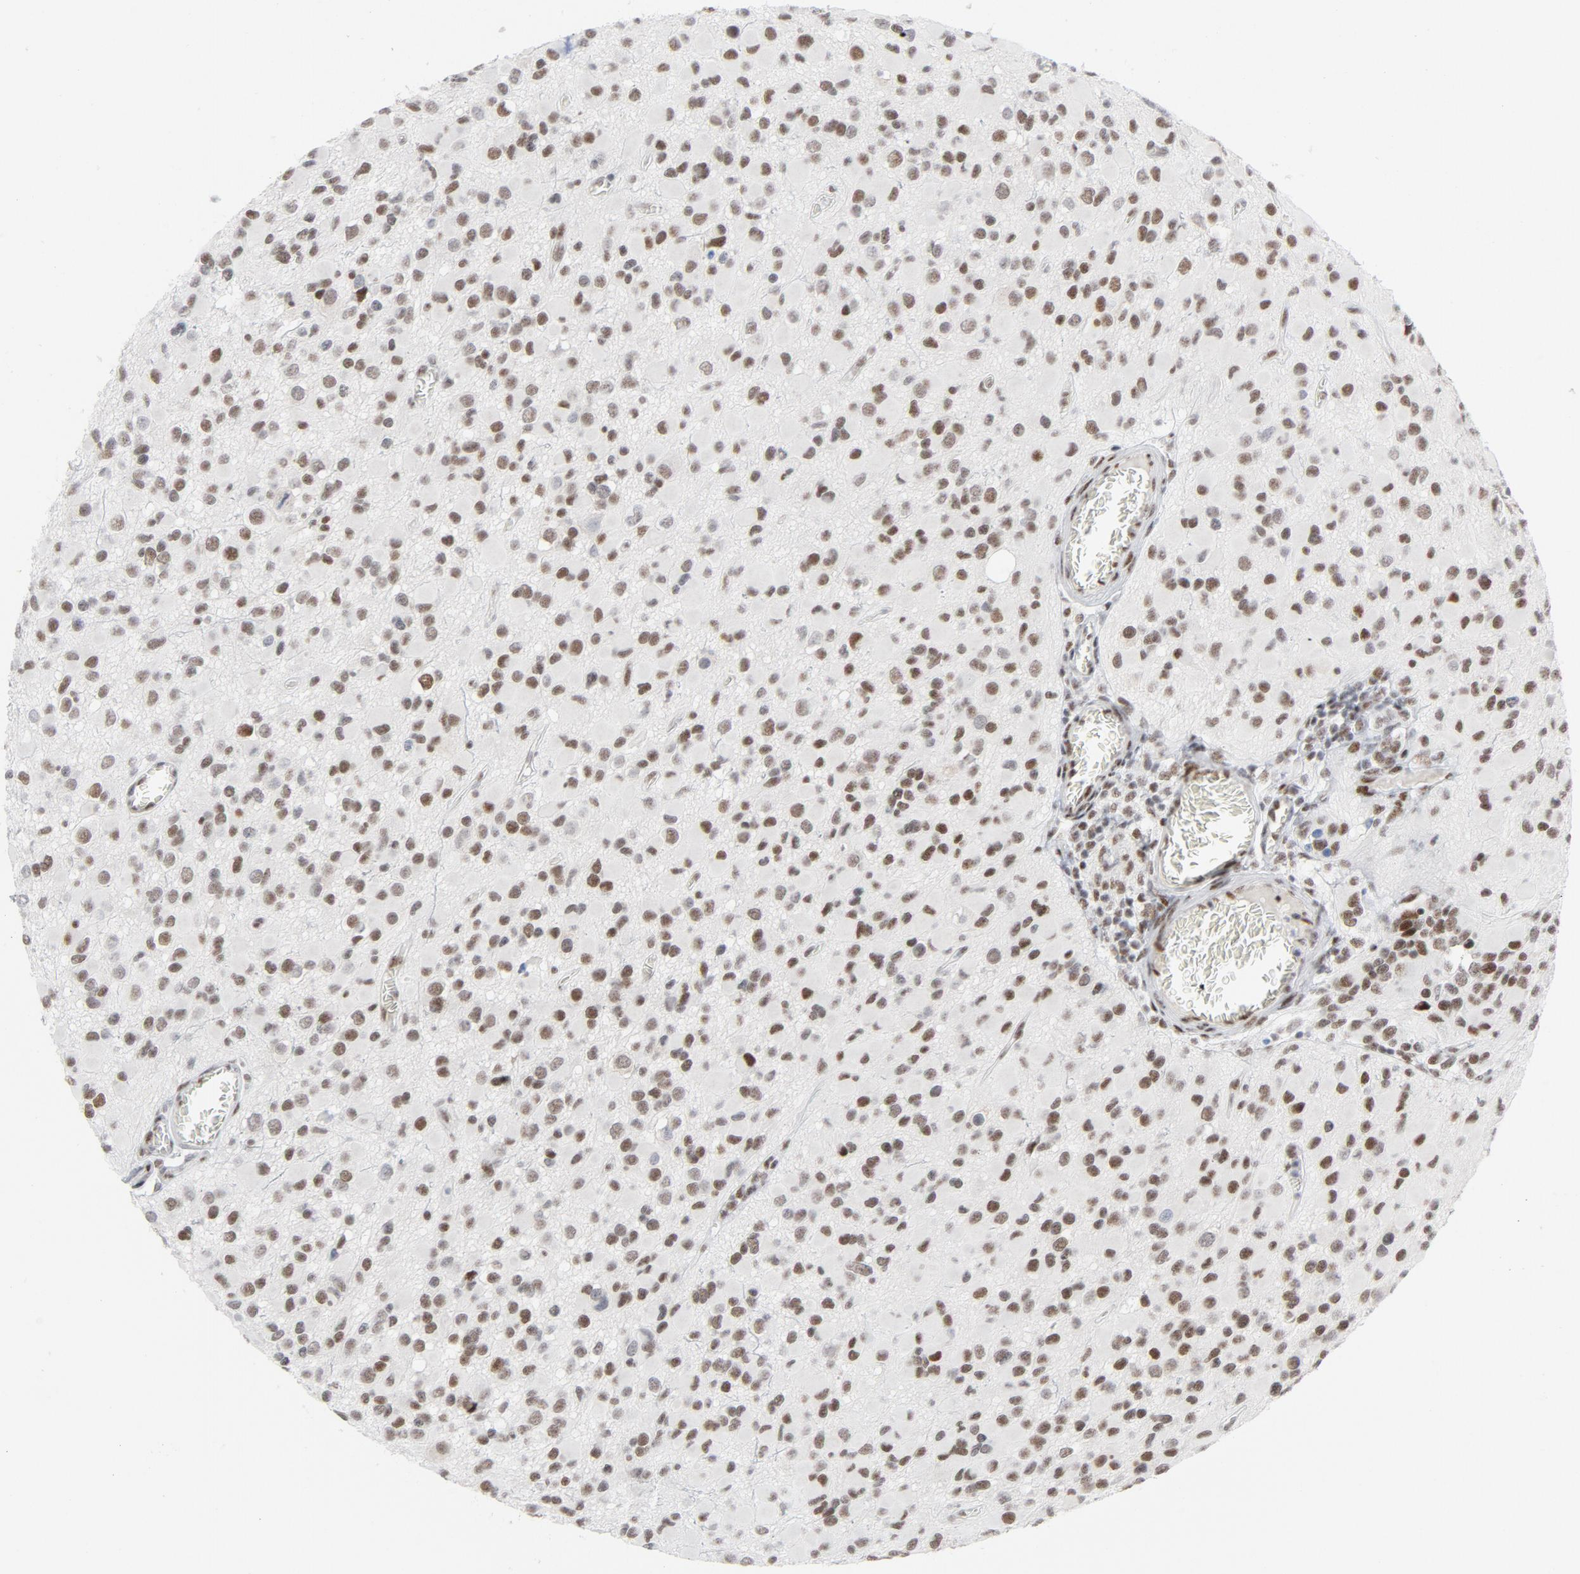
{"staining": {"intensity": "moderate", "quantity": ">75%", "location": "nuclear"}, "tissue": "glioma", "cell_type": "Tumor cells", "image_type": "cancer", "snomed": [{"axis": "morphology", "description": "Glioma, malignant, Low grade"}, {"axis": "topography", "description": "Brain"}], "caption": "IHC of glioma reveals medium levels of moderate nuclear expression in about >75% of tumor cells.", "gene": "HSF1", "patient": {"sex": "male", "age": 42}}